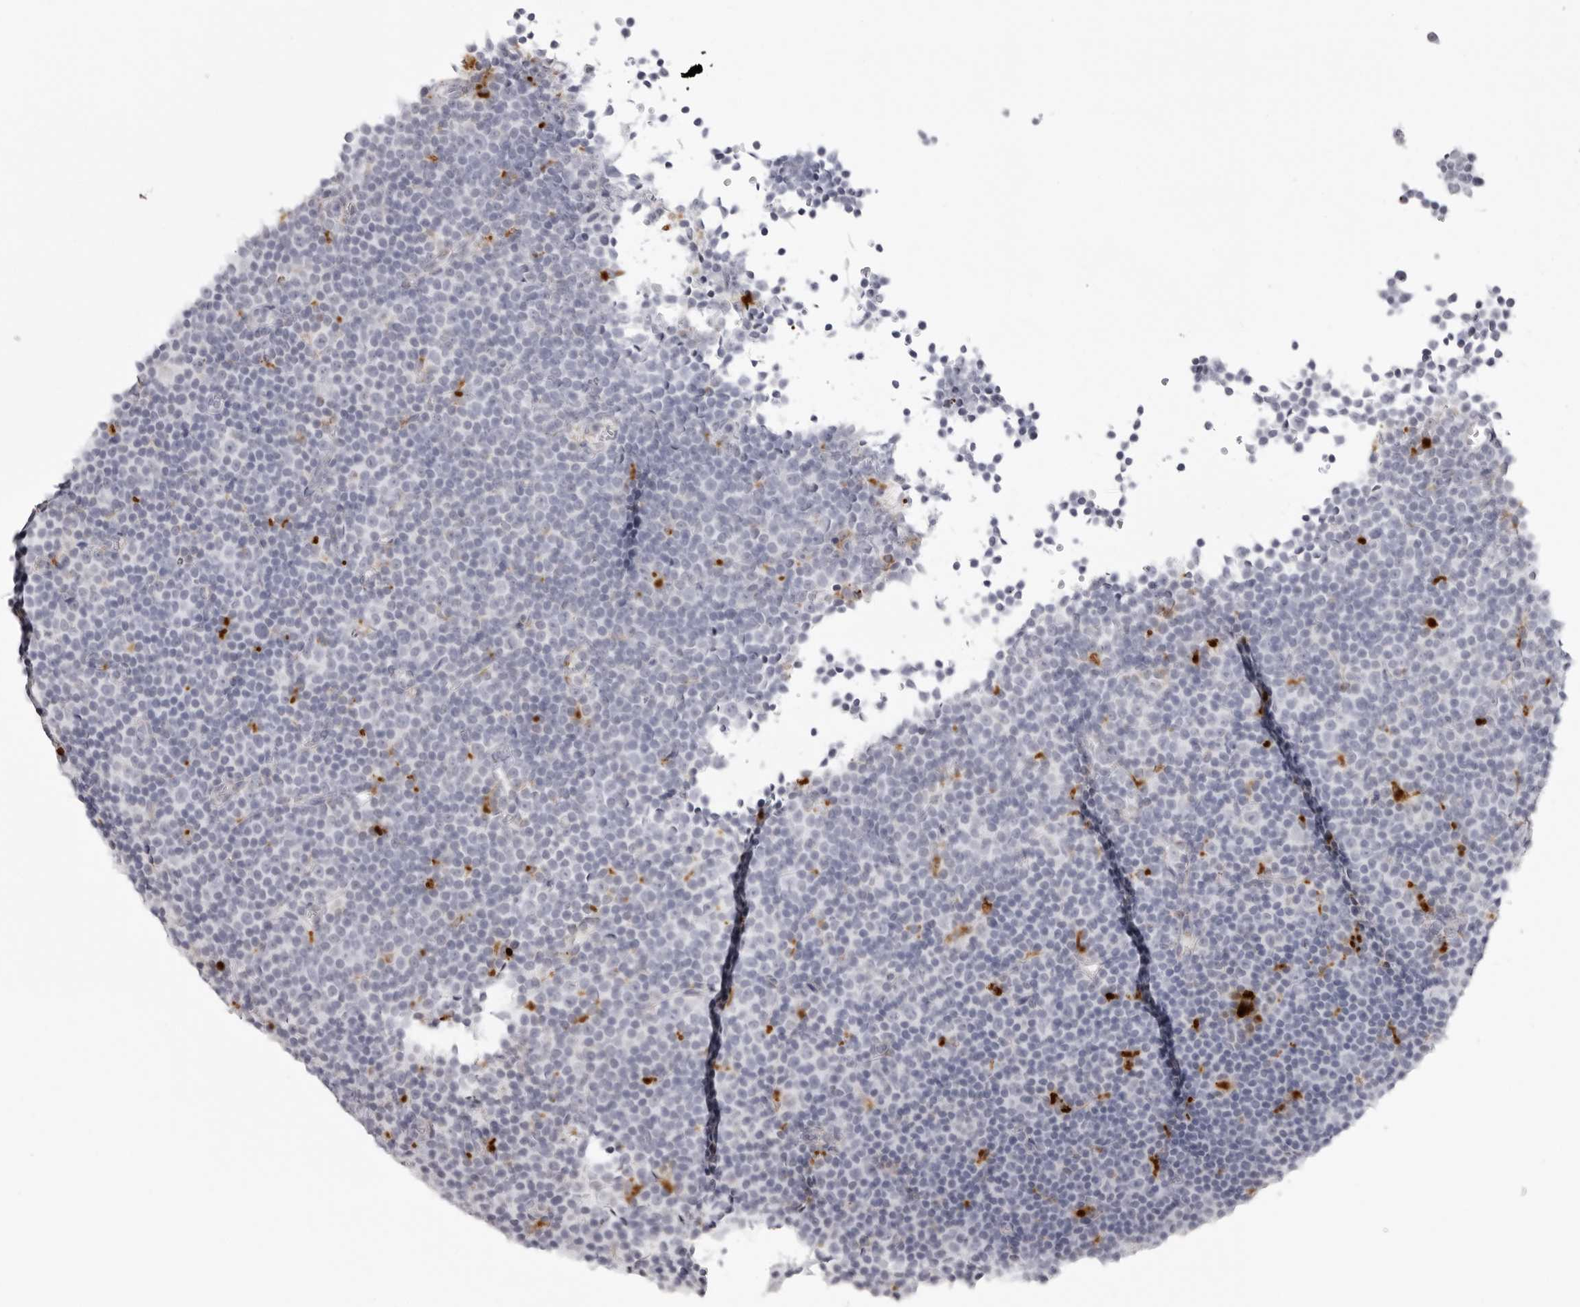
{"staining": {"intensity": "negative", "quantity": "none", "location": "none"}, "tissue": "lymphoma", "cell_type": "Tumor cells", "image_type": "cancer", "snomed": [{"axis": "morphology", "description": "Malignant lymphoma, non-Hodgkin's type, Low grade"}, {"axis": "topography", "description": "Lymph node"}], "caption": "DAB (3,3'-diaminobenzidine) immunohistochemical staining of malignant lymphoma, non-Hodgkin's type (low-grade) exhibits no significant expression in tumor cells.", "gene": "IL25", "patient": {"sex": "female", "age": 67}}